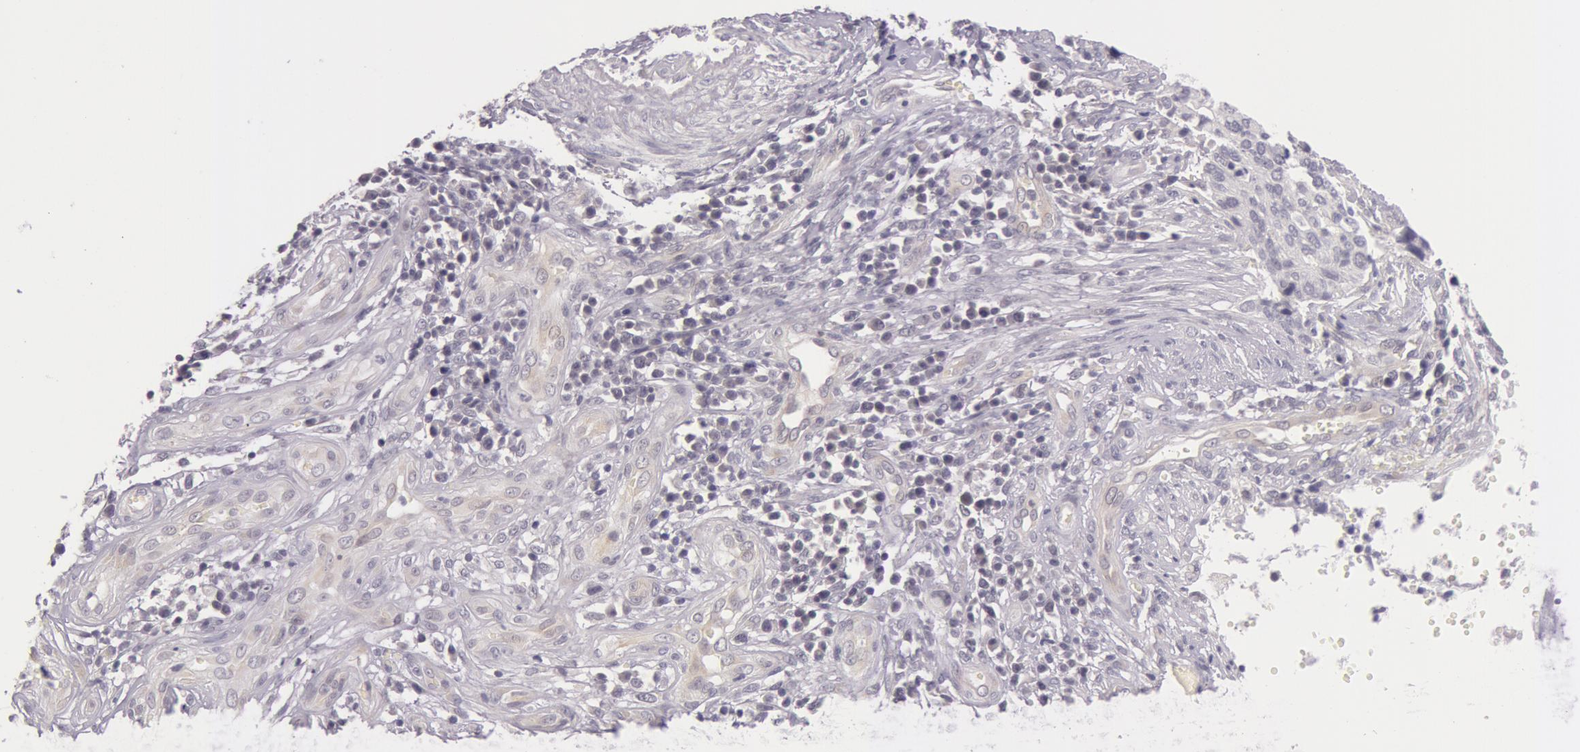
{"staining": {"intensity": "negative", "quantity": "none", "location": "none"}, "tissue": "cervical cancer", "cell_type": "Tumor cells", "image_type": "cancer", "snomed": [{"axis": "morphology", "description": "Normal tissue, NOS"}, {"axis": "morphology", "description": "Squamous cell carcinoma, NOS"}, {"axis": "topography", "description": "Cervix"}], "caption": "Cervical cancer (squamous cell carcinoma) stained for a protein using immunohistochemistry shows no expression tumor cells.", "gene": "RBMY1F", "patient": {"sex": "female", "age": 45}}